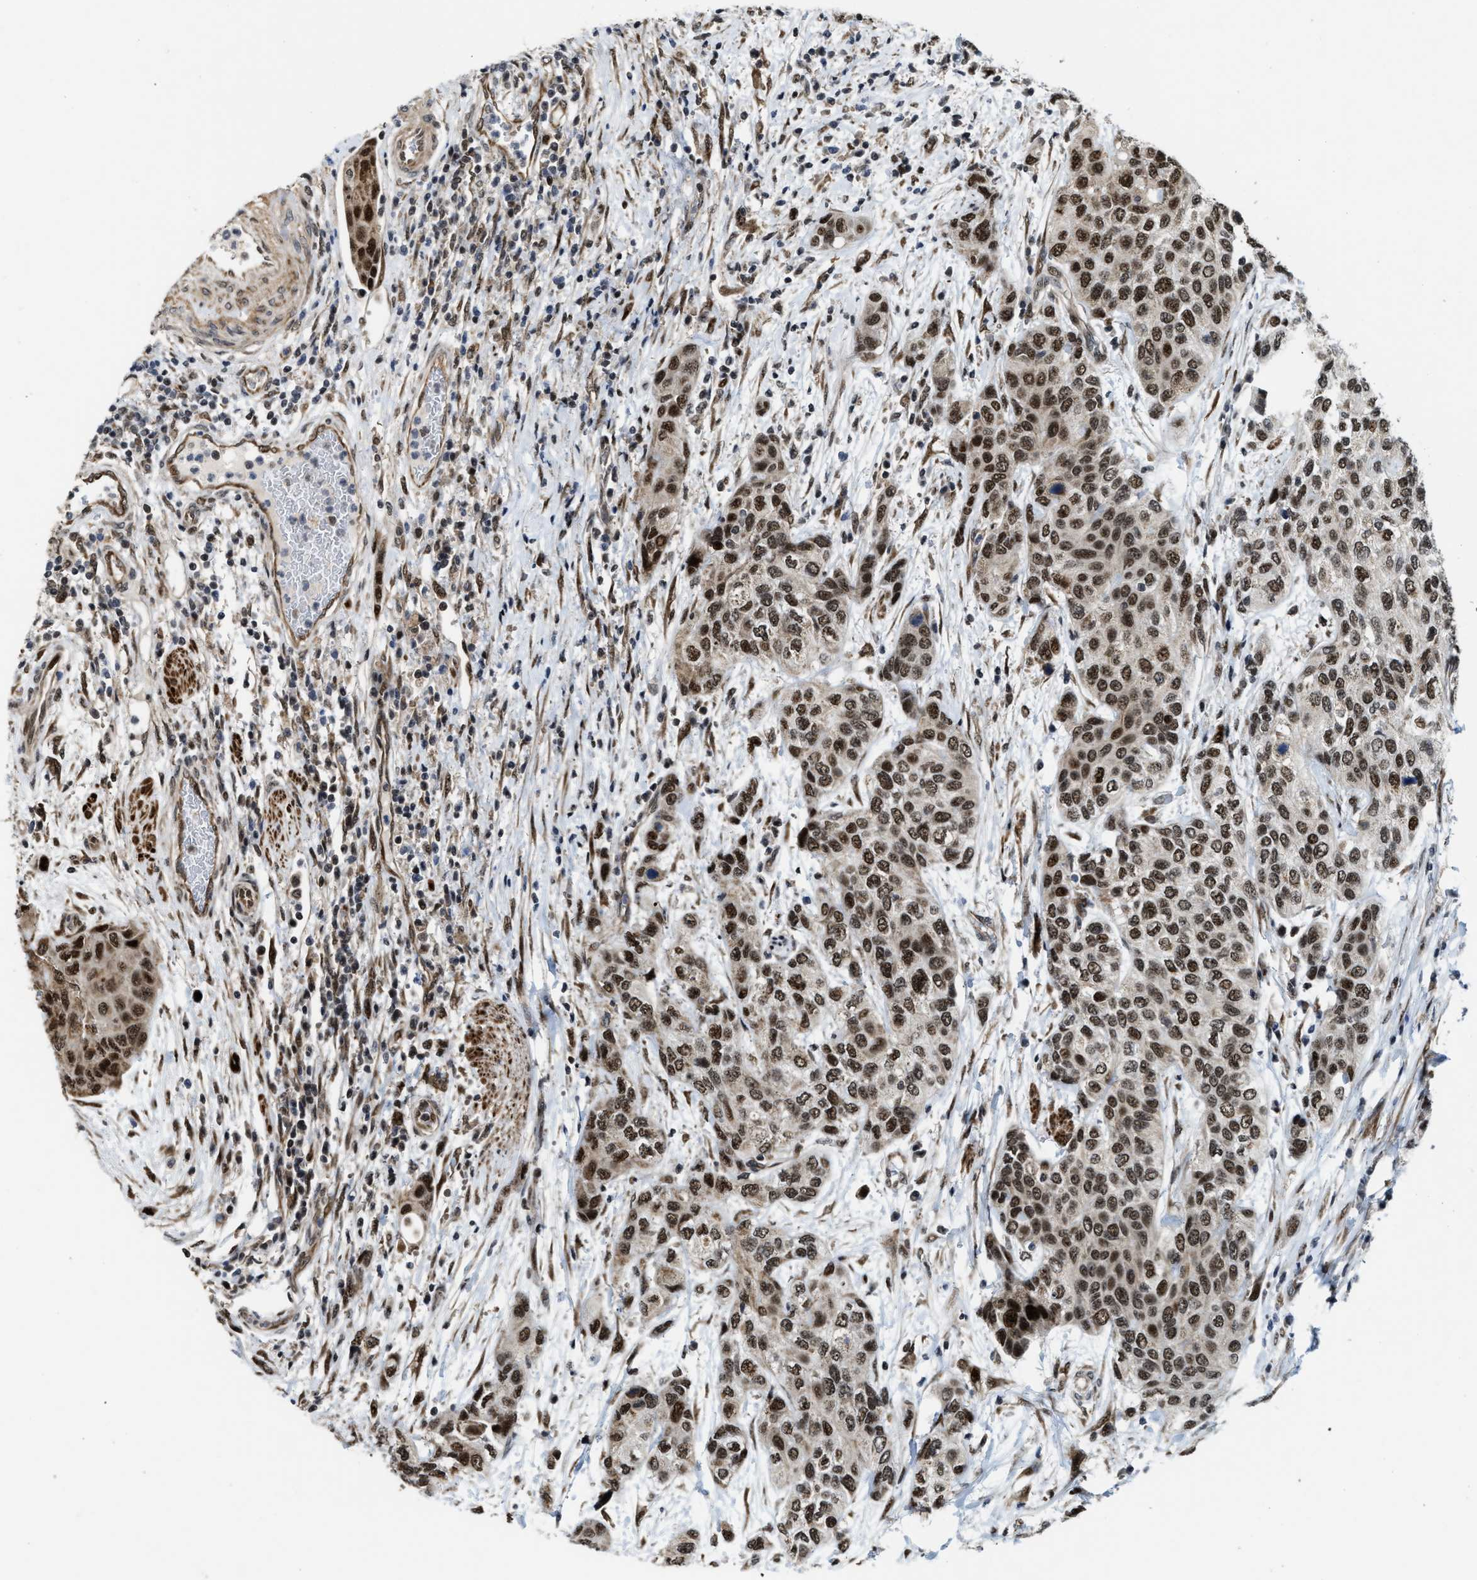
{"staining": {"intensity": "strong", "quantity": ">75%", "location": "nuclear"}, "tissue": "urothelial cancer", "cell_type": "Tumor cells", "image_type": "cancer", "snomed": [{"axis": "morphology", "description": "Urothelial carcinoma, High grade"}, {"axis": "topography", "description": "Urinary bladder"}], "caption": "Immunohistochemistry (IHC) micrograph of high-grade urothelial carcinoma stained for a protein (brown), which reveals high levels of strong nuclear staining in about >75% of tumor cells.", "gene": "ZNF250", "patient": {"sex": "female", "age": 56}}